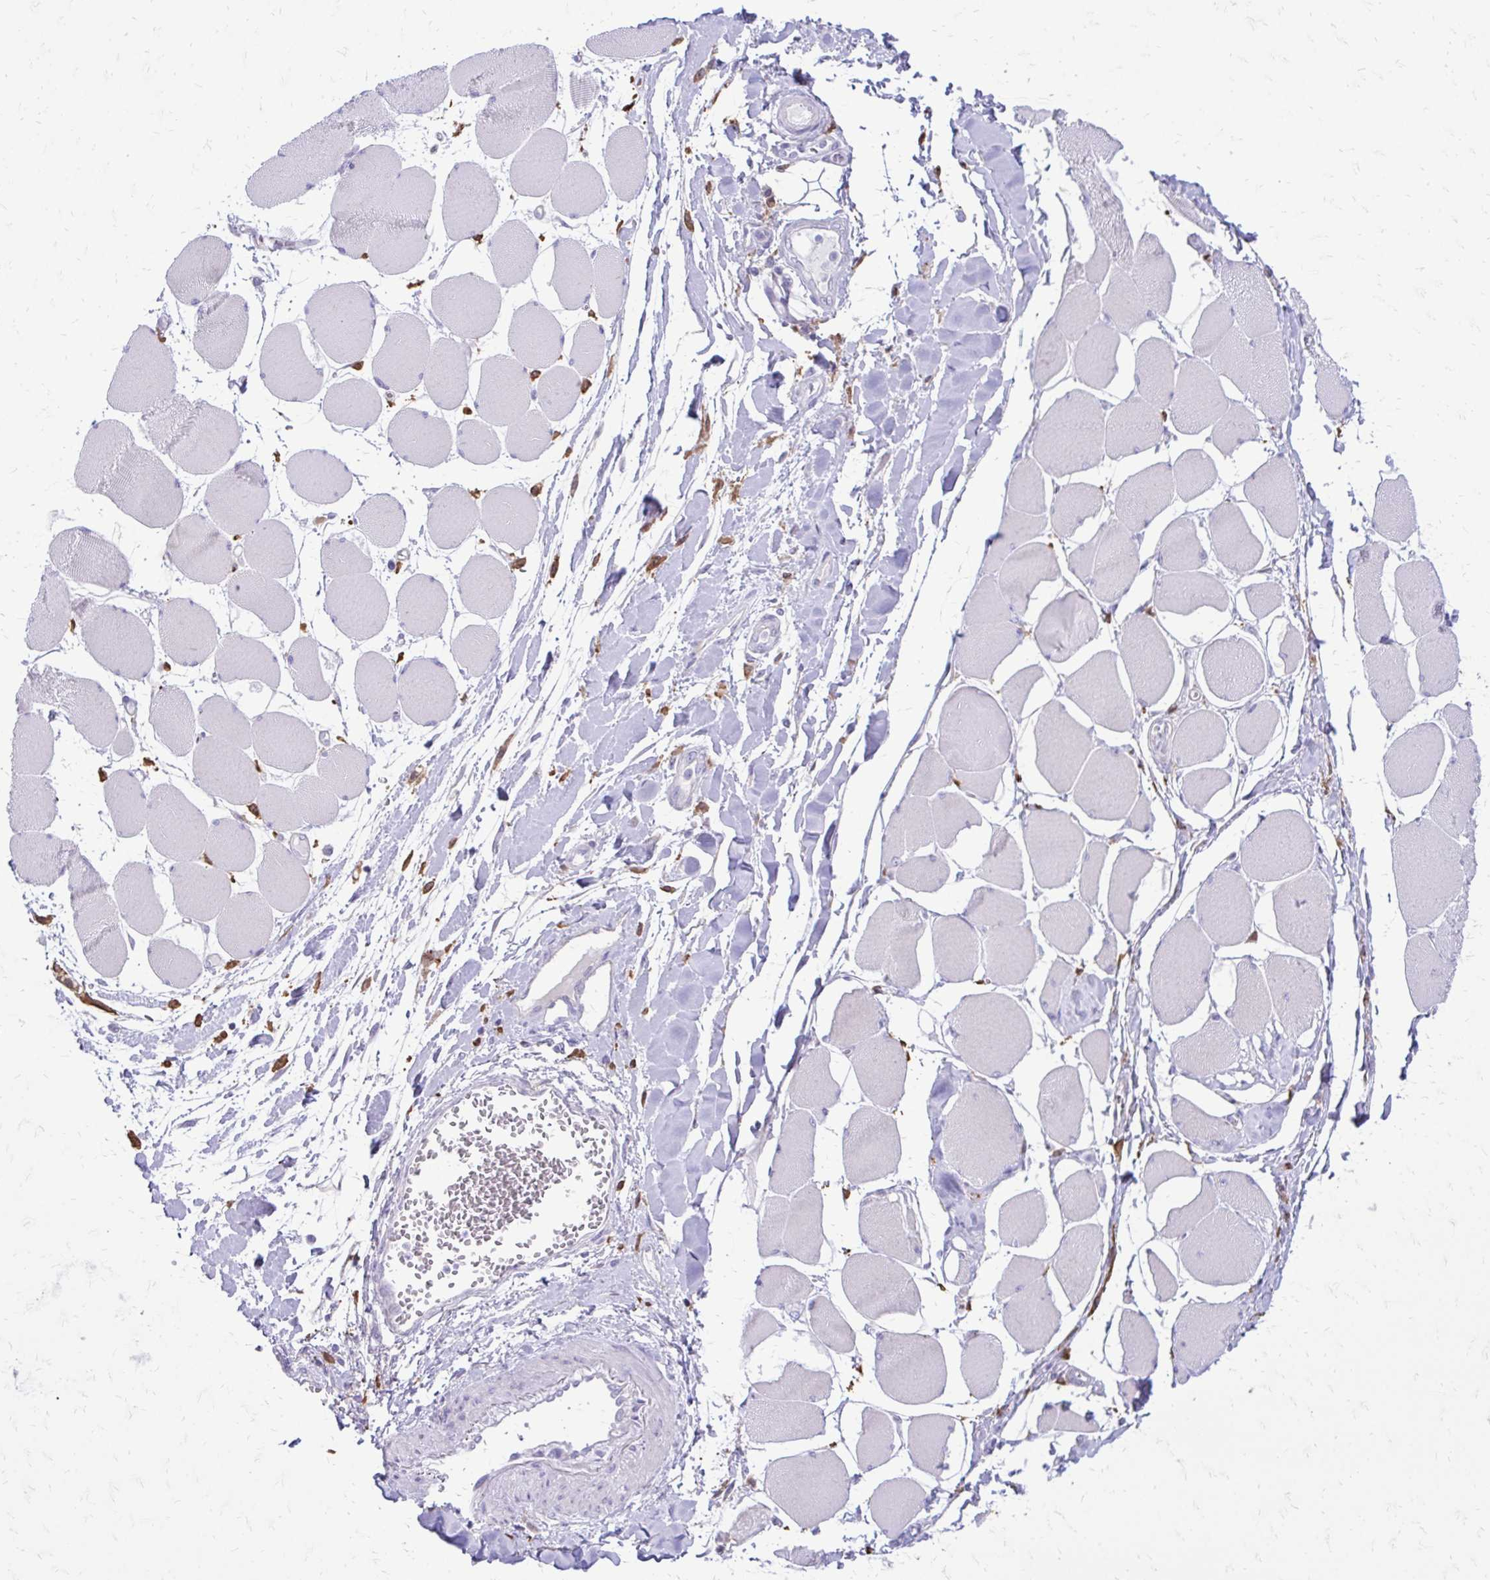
{"staining": {"intensity": "negative", "quantity": "none", "location": "none"}, "tissue": "skeletal muscle", "cell_type": "Myocytes", "image_type": "normal", "snomed": [{"axis": "morphology", "description": "Normal tissue, NOS"}, {"axis": "topography", "description": "Skeletal muscle"}], "caption": "The photomicrograph exhibits no significant staining in myocytes of skeletal muscle. The staining was performed using DAB (3,3'-diaminobenzidine) to visualize the protein expression in brown, while the nuclei were stained in blue with hematoxylin (Magnification: 20x).", "gene": "SIGLEC11", "patient": {"sex": "female", "age": 75}}